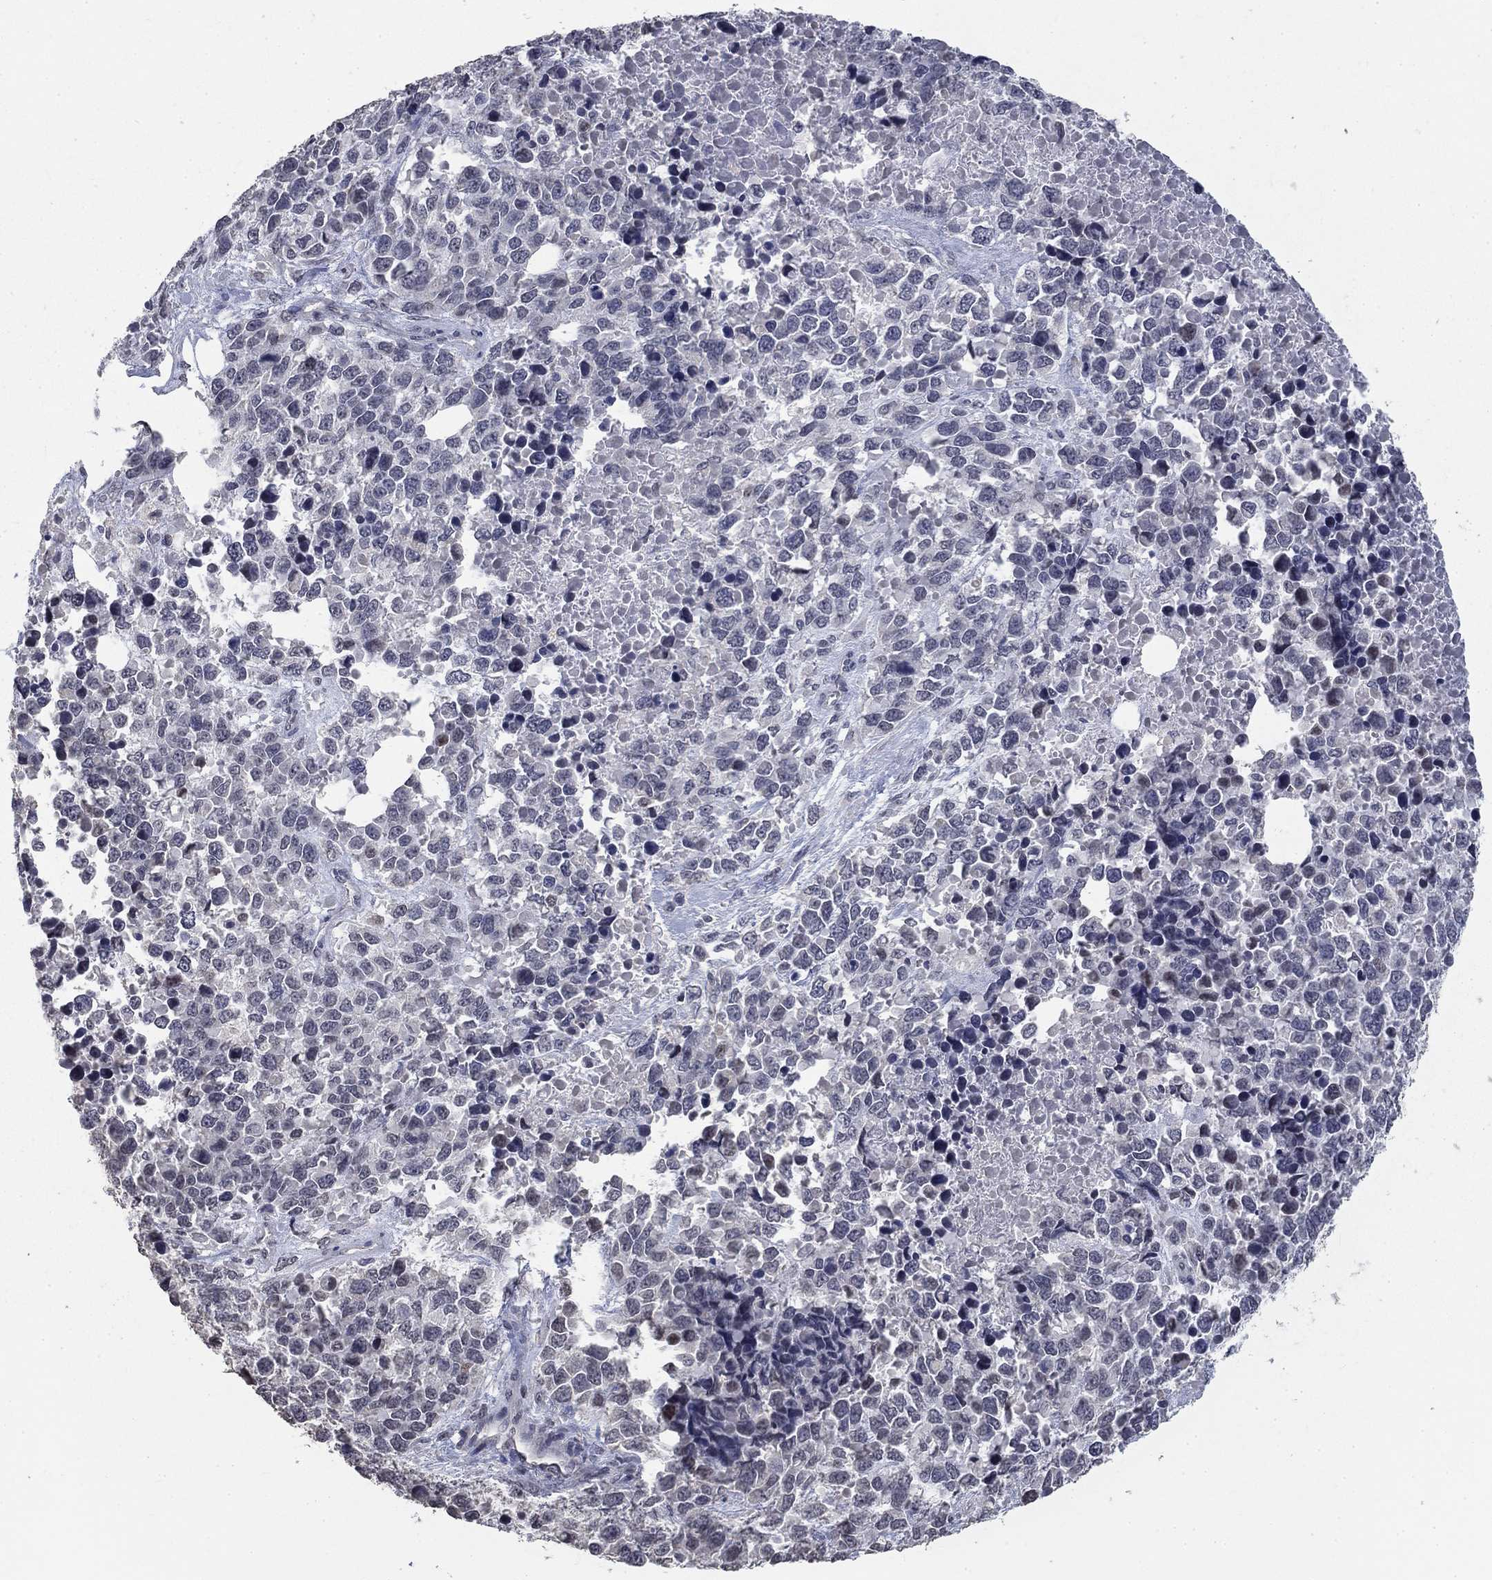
{"staining": {"intensity": "negative", "quantity": "none", "location": "none"}, "tissue": "melanoma", "cell_type": "Tumor cells", "image_type": "cancer", "snomed": [{"axis": "morphology", "description": "Malignant melanoma, Metastatic site"}, {"axis": "topography", "description": "Skin"}], "caption": "The micrograph shows no significant staining in tumor cells of malignant melanoma (metastatic site).", "gene": "SPATA33", "patient": {"sex": "male", "age": 84}}